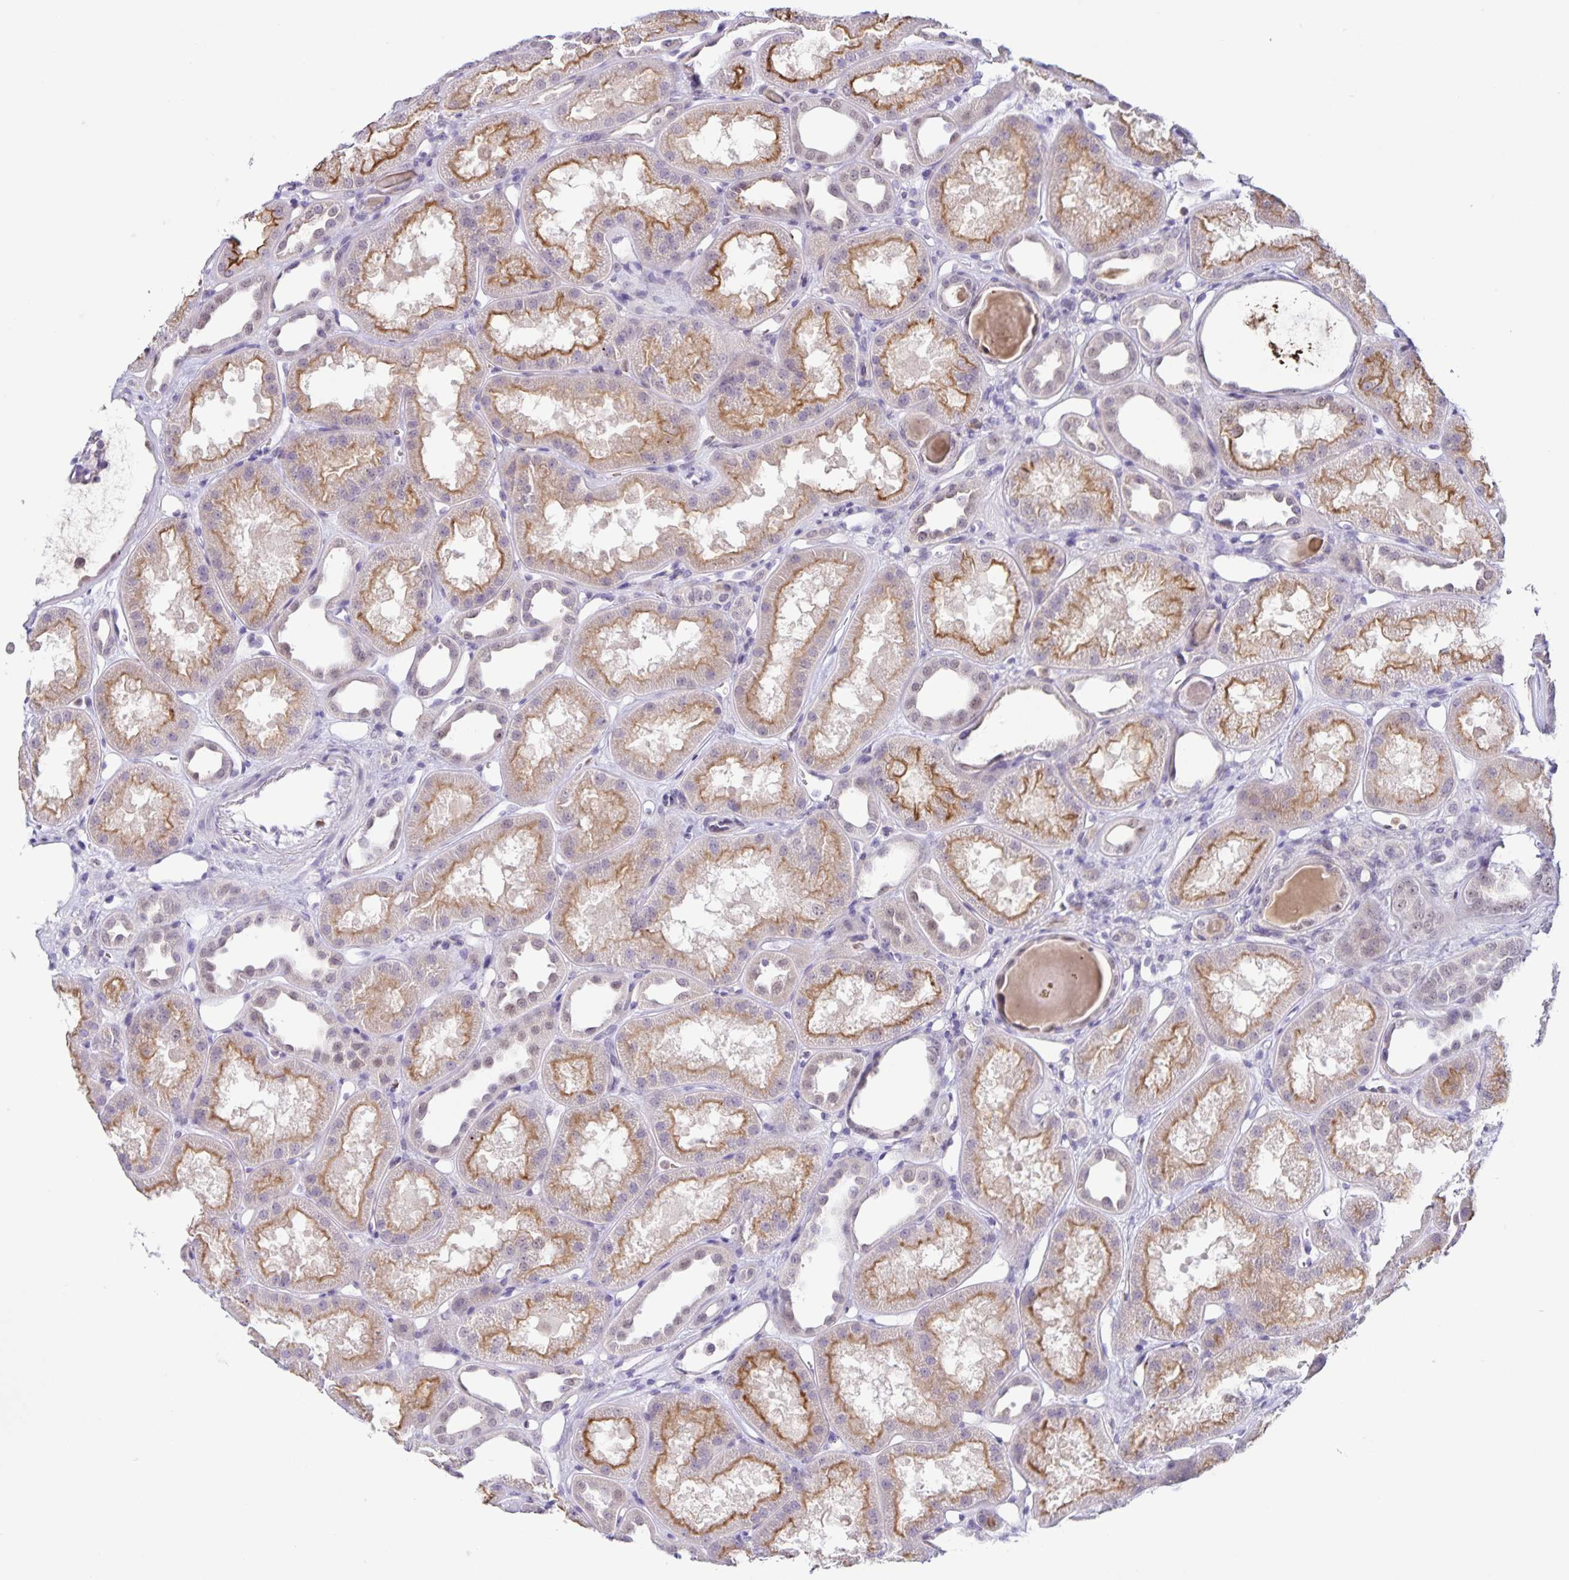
{"staining": {"intensity": "negative", "quantity": "none", "location": "none"}, "tissue": "kidney", "cell_type": "Cells in glomeruli", "image_type": "normal", "snomed": [{"axis": "morphology", "description": "Normal tissue, NOS"}, {"axis": "topography", "description": "Kidney"}], "caption": "The immunohistochemistry photomicrograph has no significant positivity in cells in glomeruli of kidney. (DAB (3,3'-diaminobenzidine) immunohistochemistry (IHC) visualized using brightfield microscopy, high magnification).", "gene": "STPG4", "patient": {"sex": "male", "age": 61}}